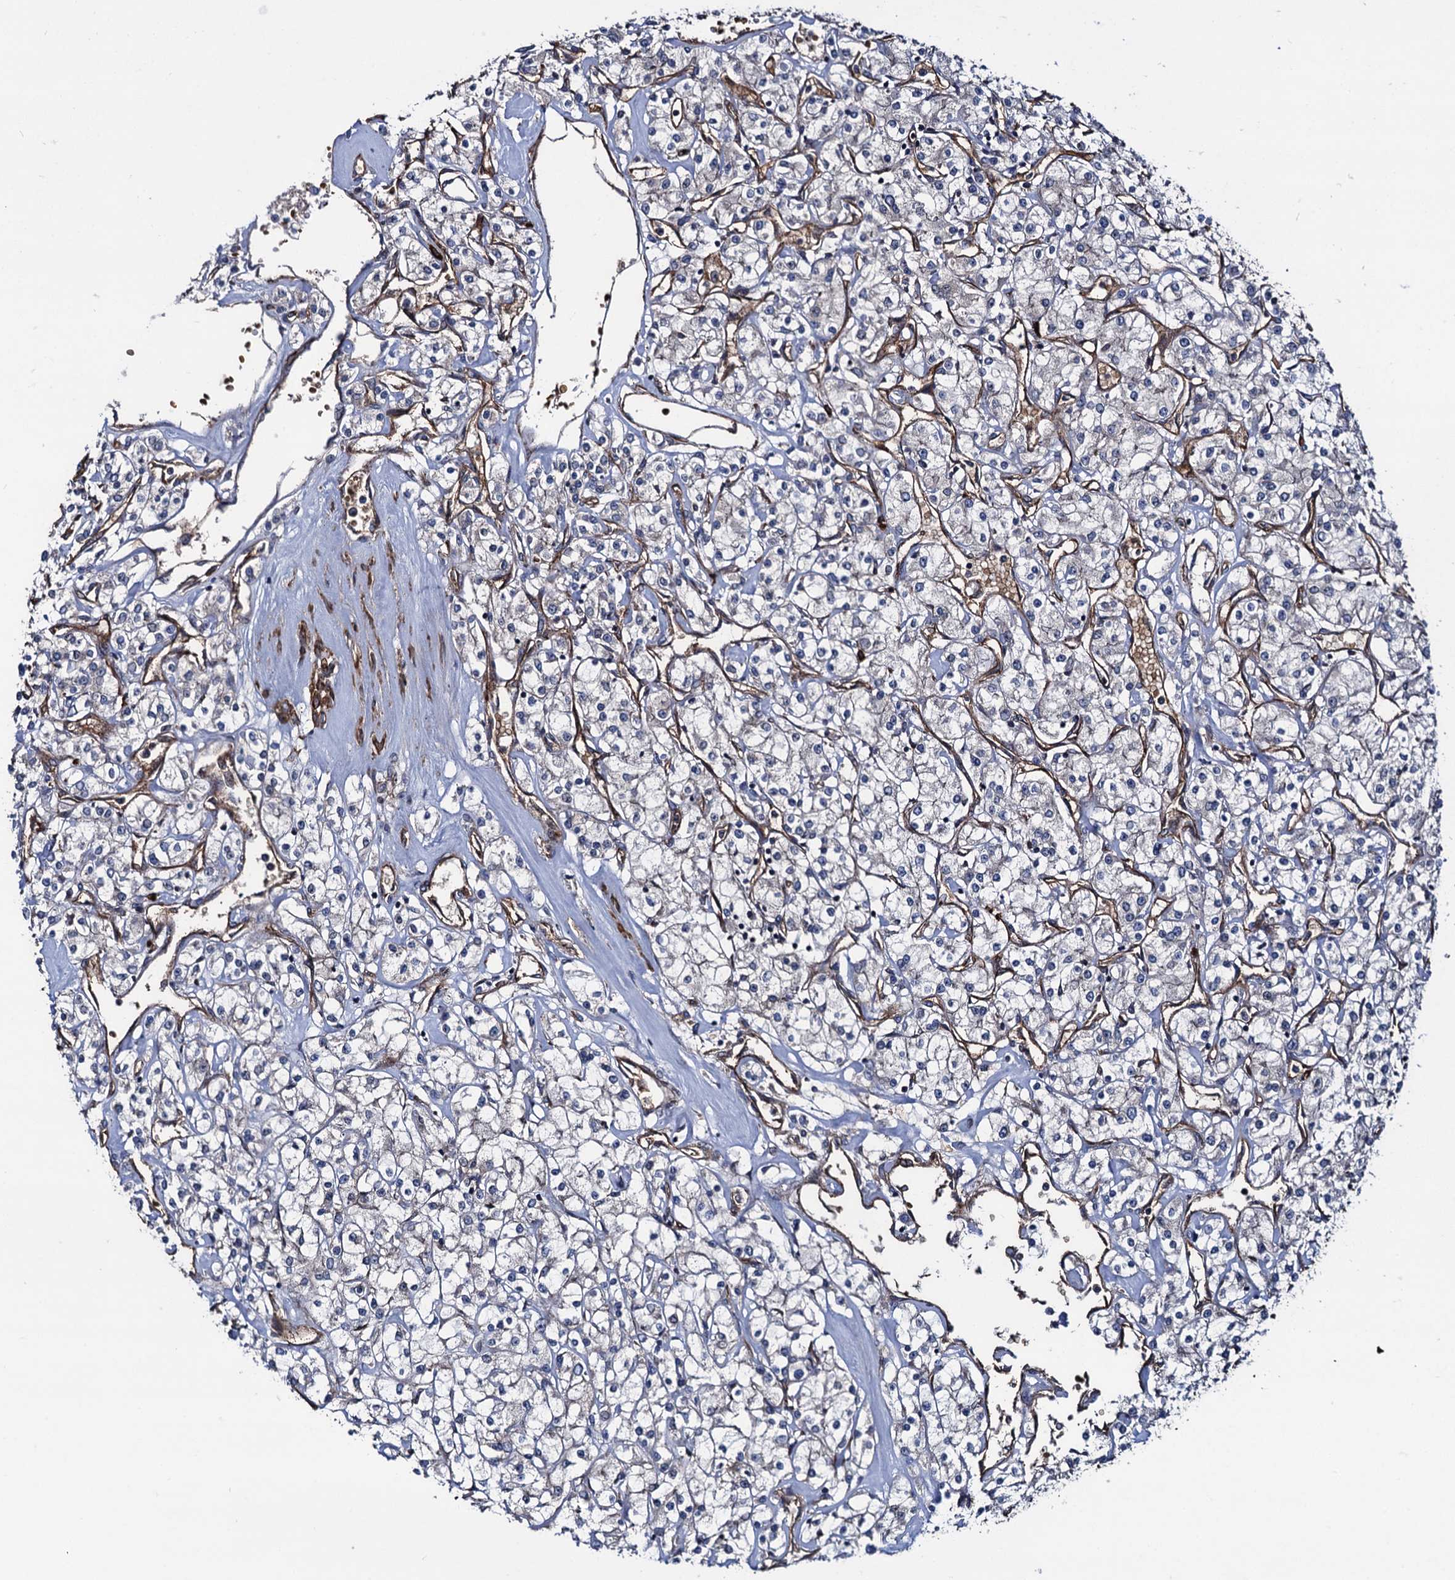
{"staining": {"intensity": "negative", "quantity": "none", "location": "none"}, "tissue": "renal cancer", "cell_type": "Tumor cells", "image_type": "cancer", "snomed": [{"axis": "morphology", "description": "Adenocarcinoma, NOS"}, {"axis": "topography", "description": "Kidney"}], "caption": "Immunohistochemical staining of renal adenocarcinoma reveals no significant expression in tumor cells.", "gene": "KXD1", "patient": {"sex": "female", "age": 59}}